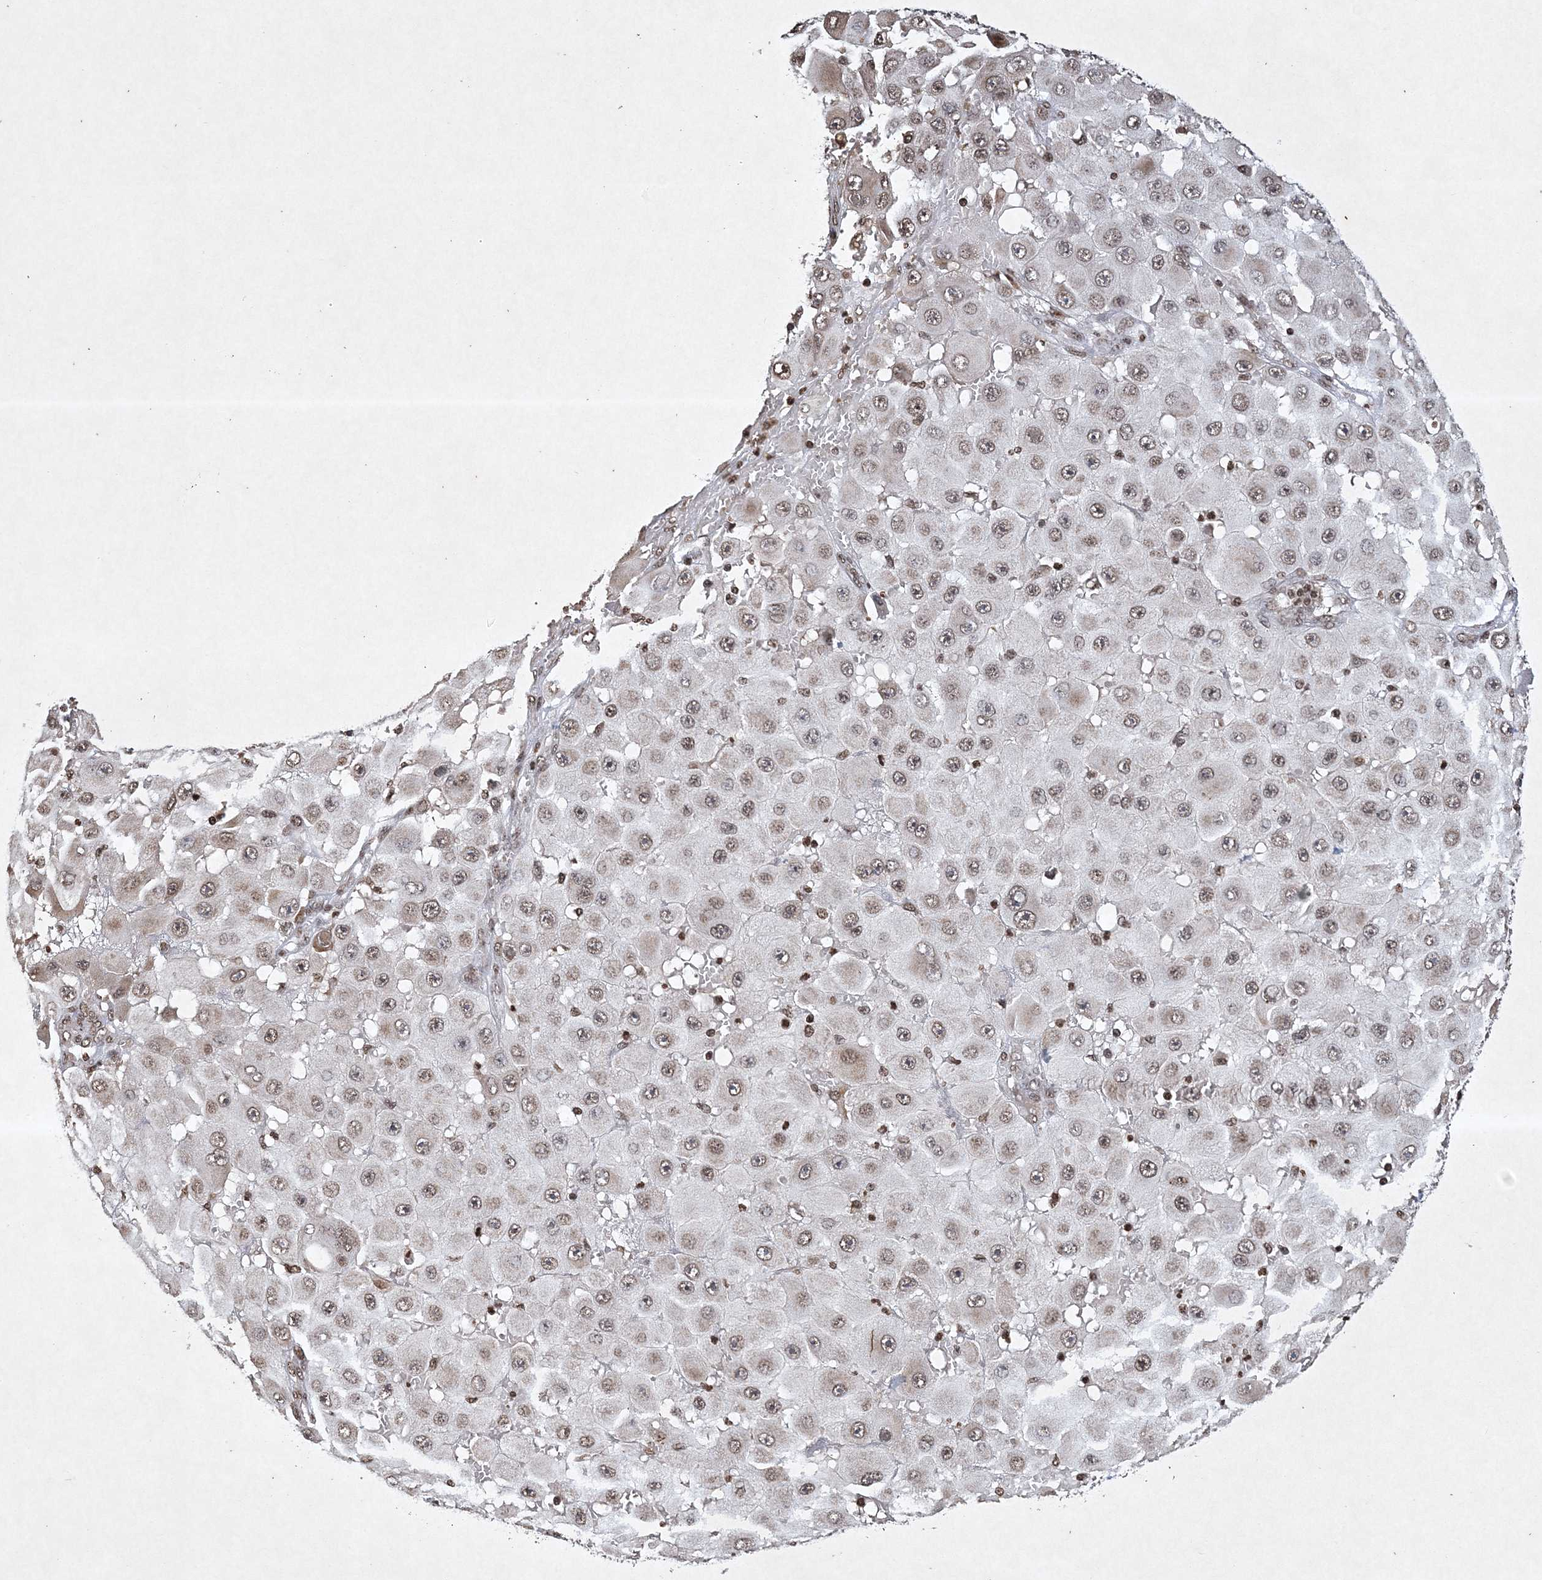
{"staining": {"intensity": "weak", "quantity": "25%-75%", "location": "nuclear"}, "tissue": "melanoma", "cell_type": "Tumor cells", "image_type": "cancer", "snomed": [{"axis": "morphology", "description": "Malignant melanoma, NOS"}, {"axis": "topography", "description": "Skin"}], "caption": "Immunohistochemistry of melanoma shows low levels of weak nuclear expression in about 25%-75% of tumor cells. The staining is performed using DAB (3,3'-diaminobenzidine) brown chromogen to label protein expression. The nuclei are counter-stained blue using hematoxylin.", "gene": "NEDD9", "patient": {"sex": "female", "age": 81}}